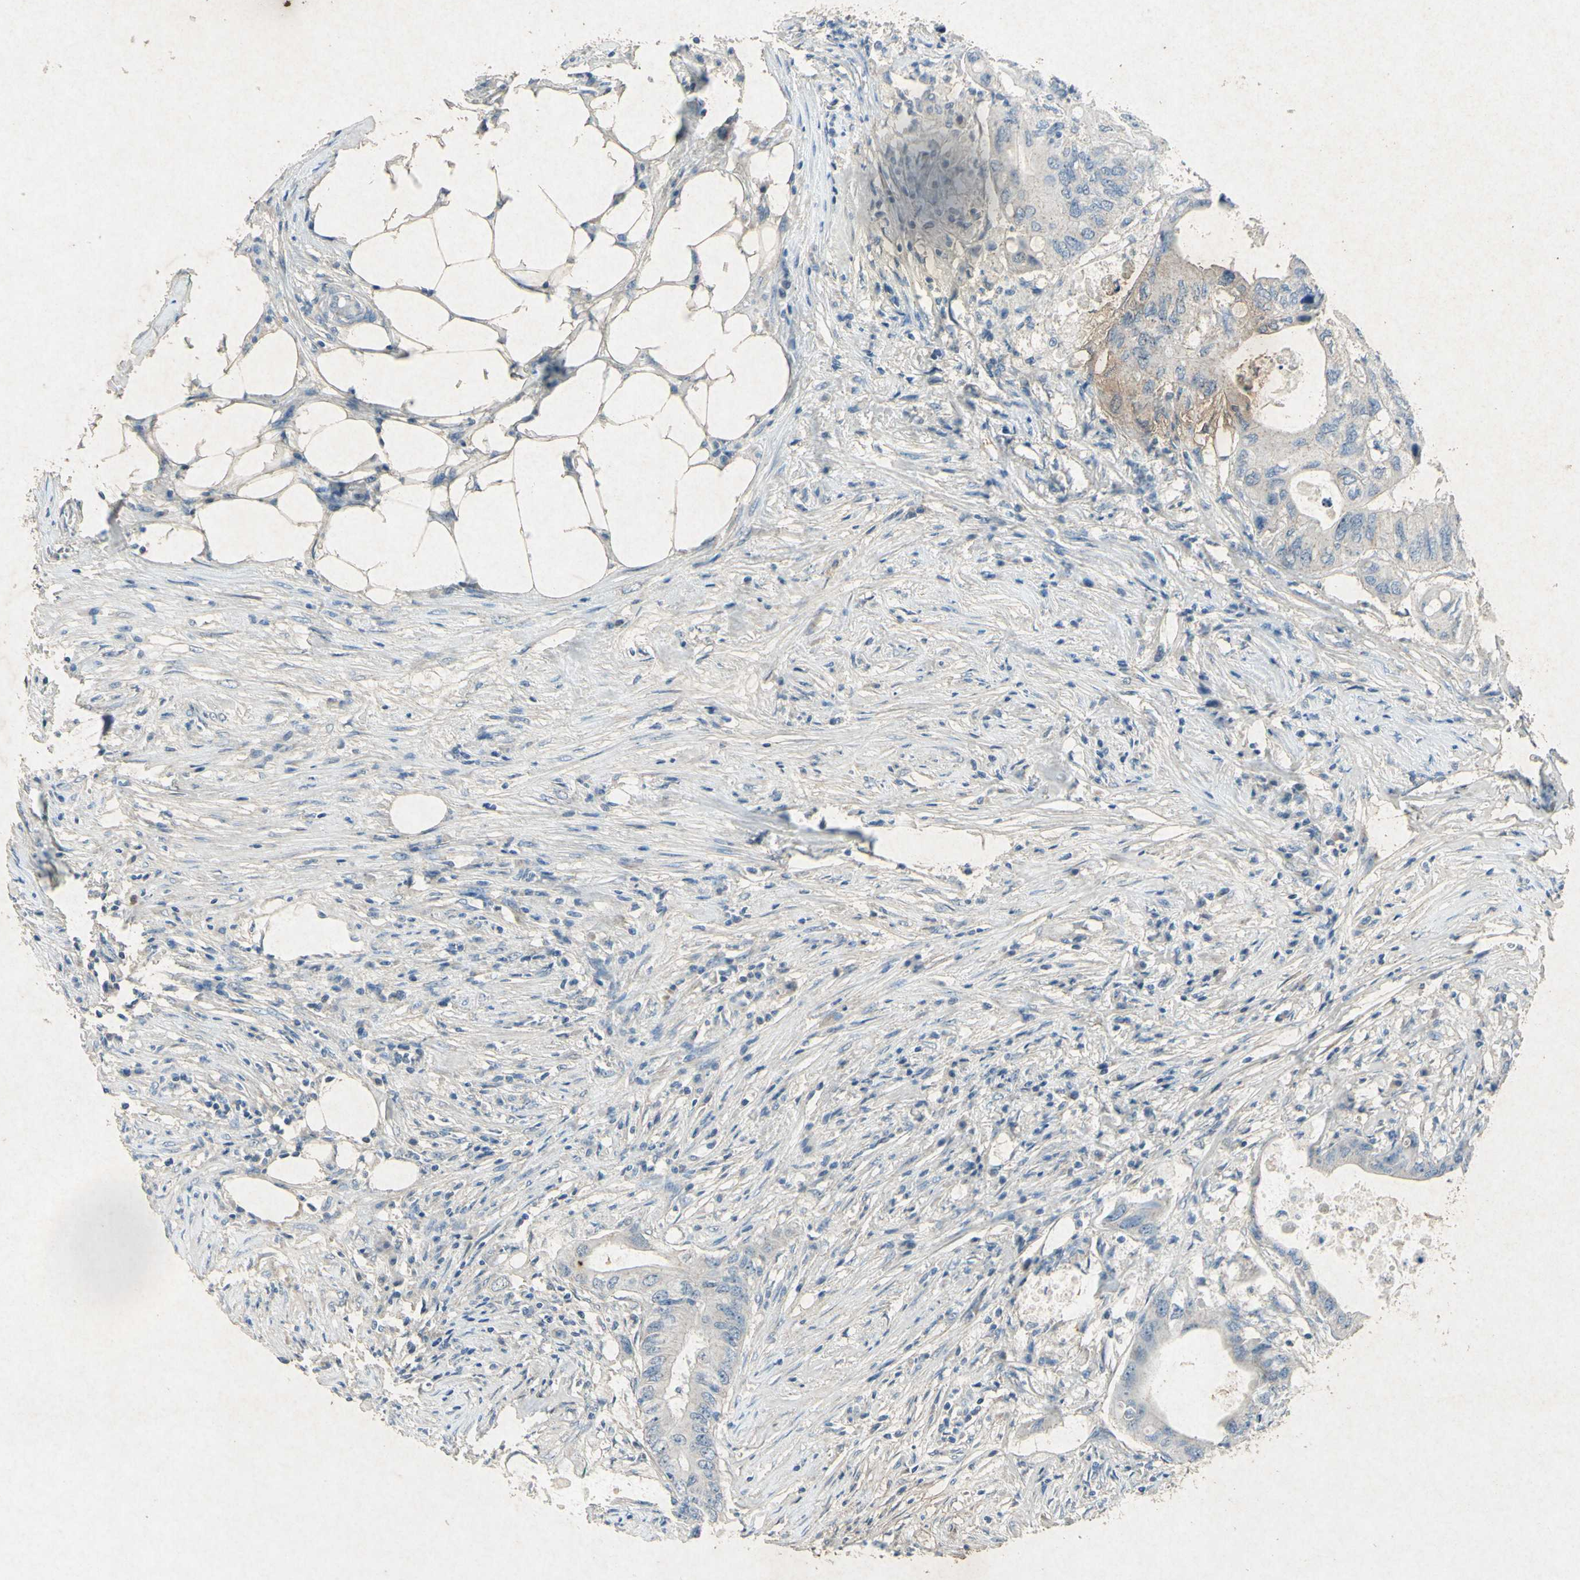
{"staining": {"intensity": "weak", "quantity": "<25%", "location": "cytoplasmic/membranous"}, "tissue": "colorectal cancer", "cell_type": "Tumor cells", "image_type": "cancer", "snomed": [{"axis": "morphology", "description": "Adenocarcinoma, NOS"}, {"axis": "topography", "description": "Colon"}], "caption": "Immunohistochemistry (IHC) photomicrograph of neoplastic tissue: colorectal cancer (adenocarcinoma) stained with DAB reveals no significant protein staining in tumor cells.", "gene": "SNAP91", "patient": {"sex": "male", "age": 71}}